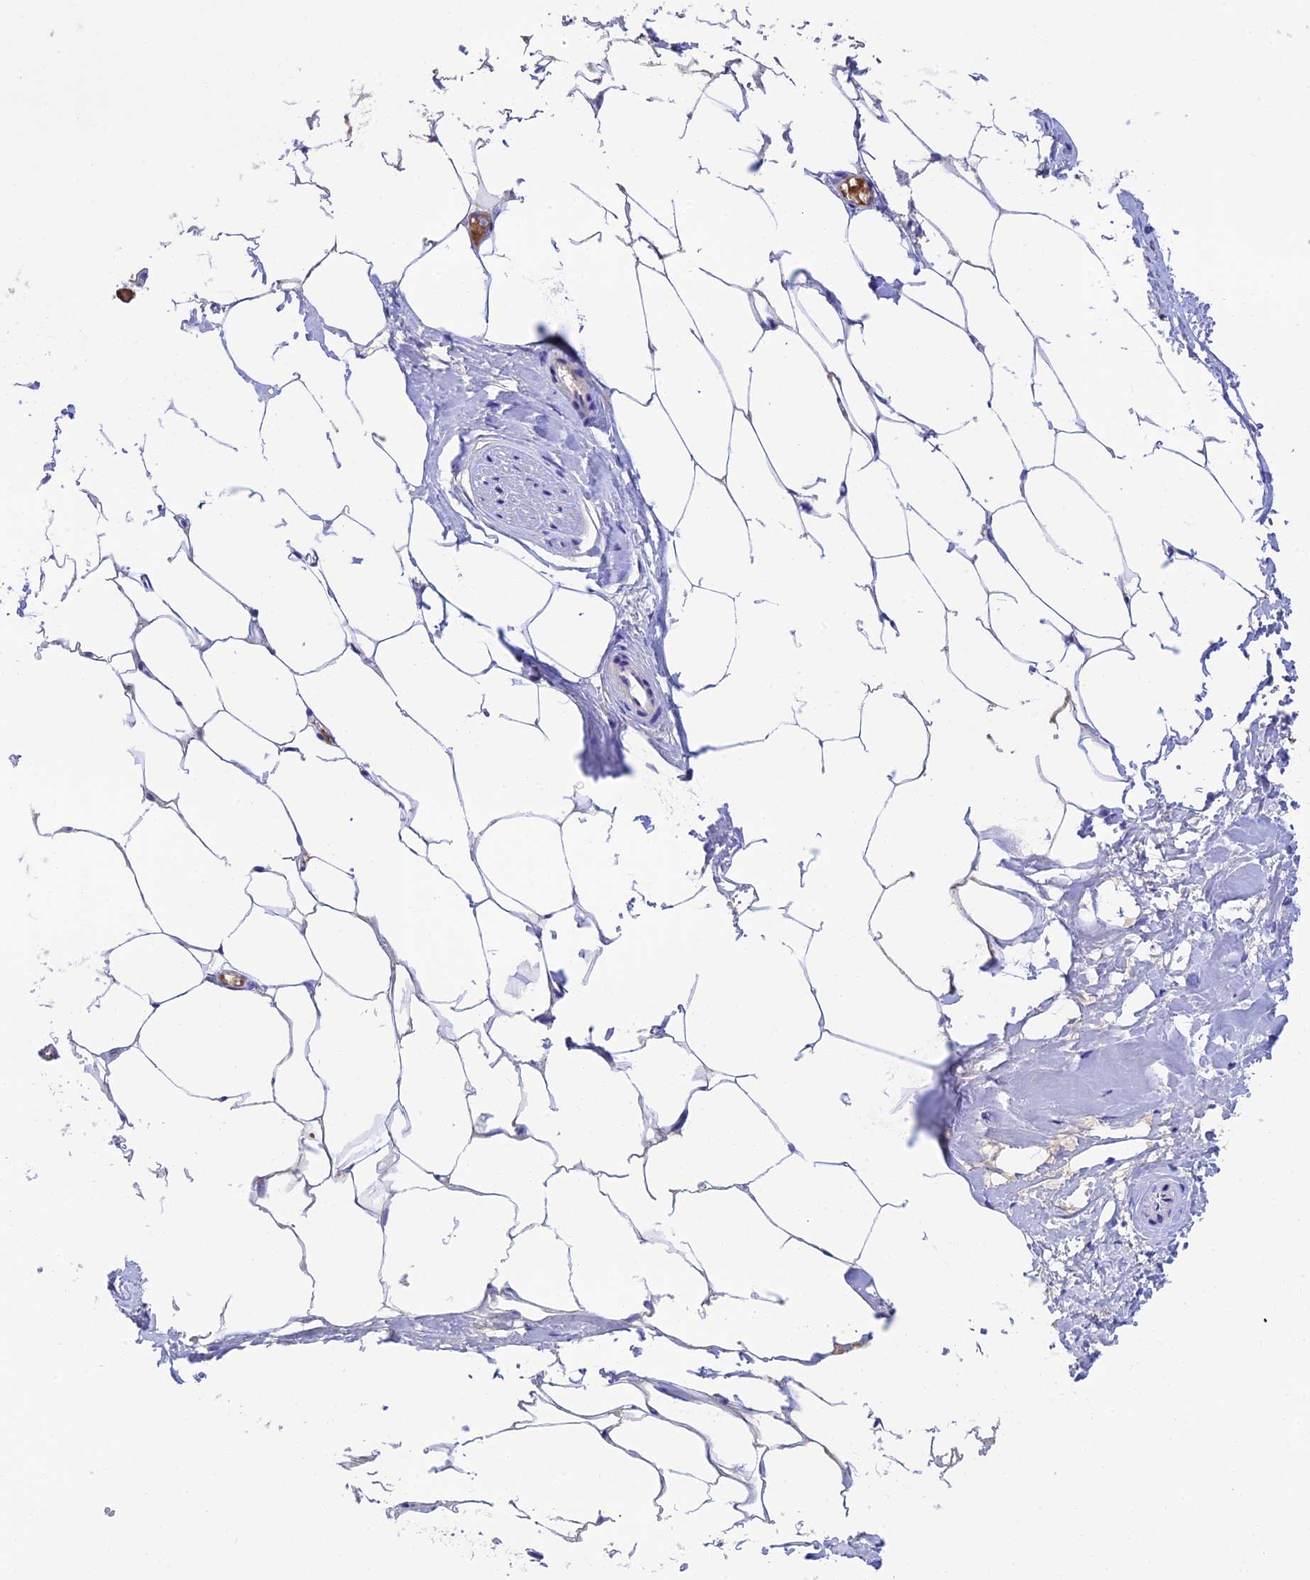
{"staining": {"intensity": "negative", "quantity": "none", "location": "none"}, "tissue": "adipose tissue", "cell_type": "Adipocytes", "image_type": "normal", "snomed": [{"axis": "morphology", "description": "Normal tissue, NOS"}, {"axis": "morphology", "description": "Adenocarcinoma, Low grade"}, {"axis": "topography", "description": "Prostate"}, {"axis": "topography", "description": "Peripheral nerve tissue"}], "caption": "Immunohistochemistry photomicrograph of unremarkable human adipose tissue stained for a protein (brown), which demonstrates no staining in adipocytes.", "gene": "RANBP6", "patient": {"sex": "male", "age": 63}}